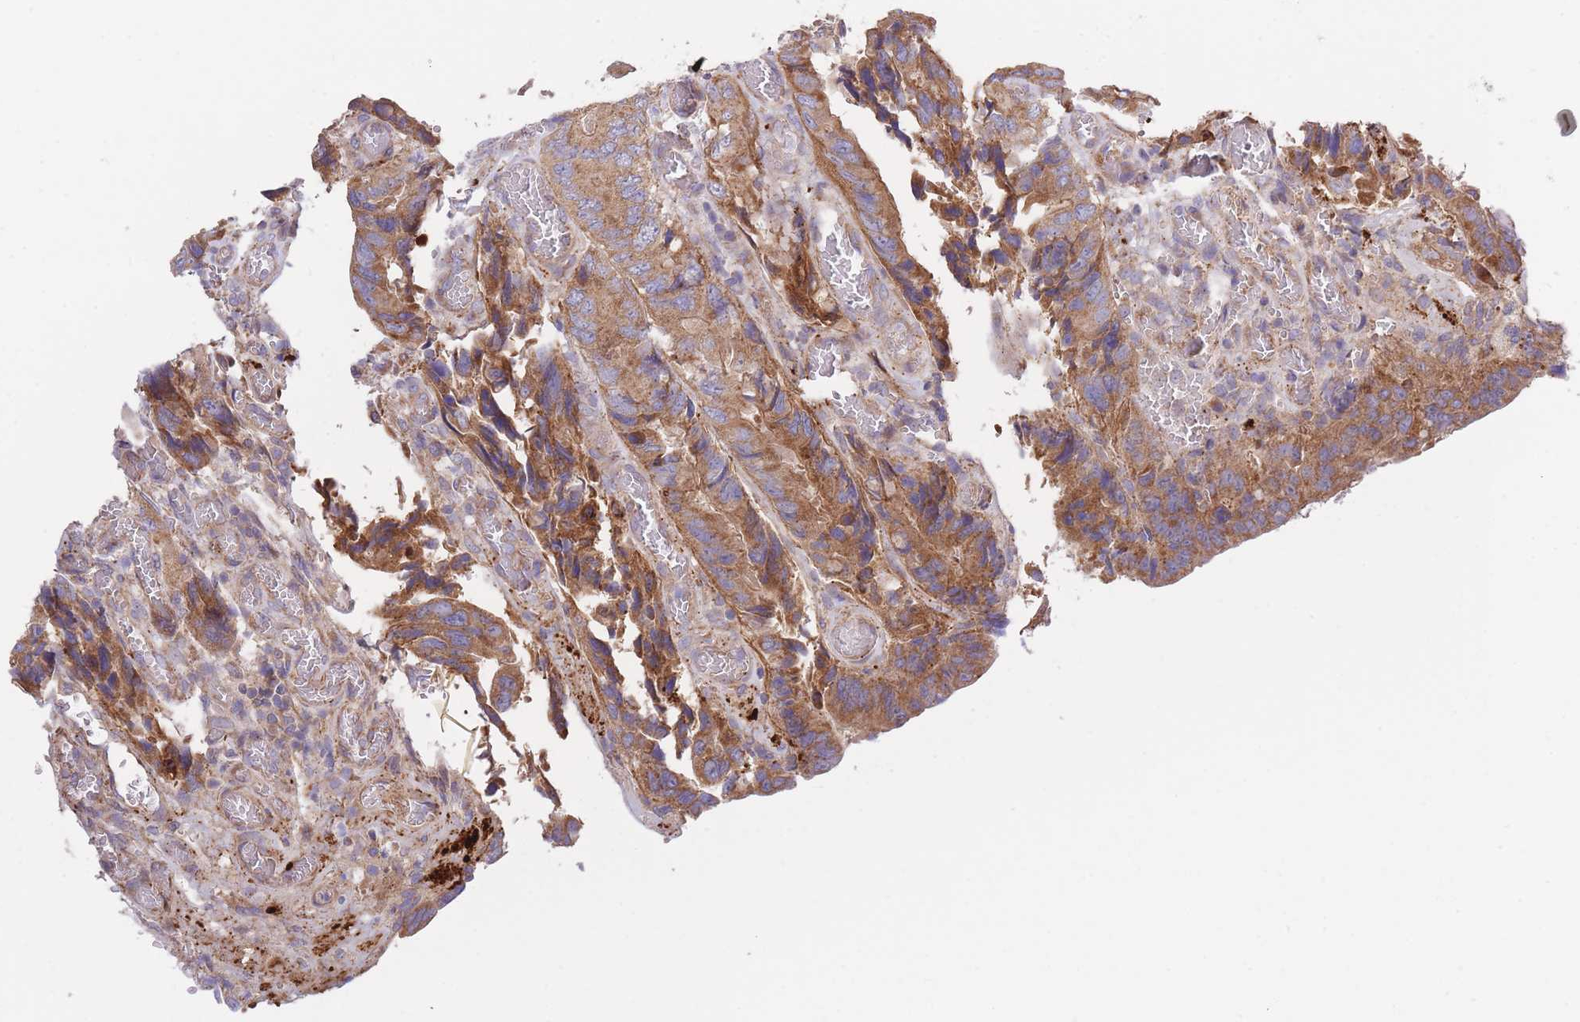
{"staining": {"intensity": "moderate", "quantity": ">75%", "location": "cytoplasmic/membranous"}, "tissue": "colorectal cancer", "cell_type": "Tumor cells", "image_type": "cancer", "snomed": [{"axis": "morphology", "description": "Adenocarcinoma, NOS"}, {"axis": "topography", "description": "Colon"}], "caption": "A histopathology image of human colorectal cancer (adenocarcinoma) stained for a protein demonstrates moderate cytoplasmic/membranous brown staining in tumor cells.", "gene": "ATP13A2", "patient": {"sex": "male", "age": 84}}